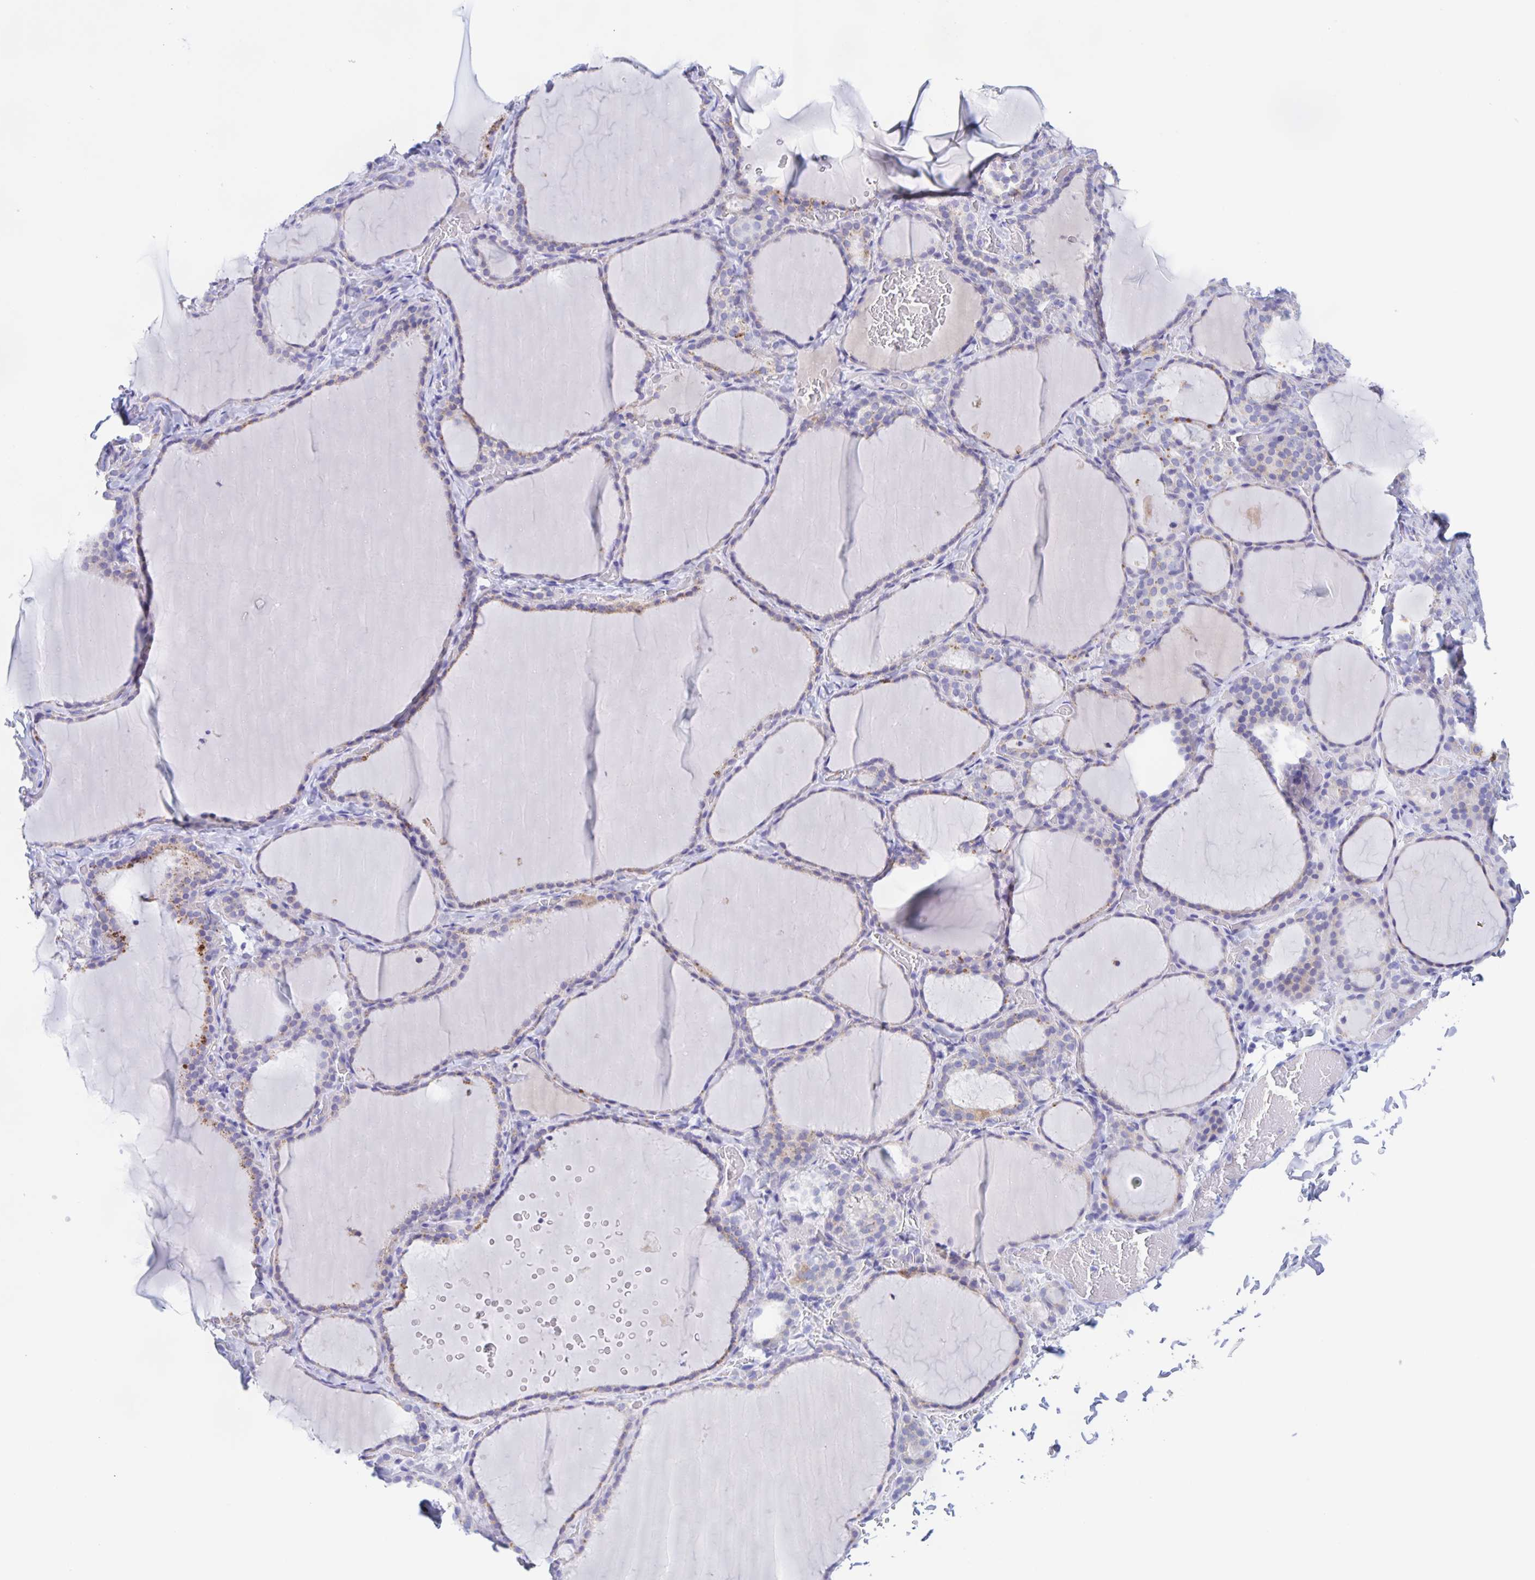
{"staining": {"intensity": "weak", "quantity": "<25%", "location": "cytoplasmic/membranous"}, "tissue": "thyroid gland", "cell_type": "Glandular cells", "image_type": "normal", "snomed": [{"axis": "morphology", "description": "Normal tissue, NOS"}, {"axis": "topography", "description": "Thyroid gland"}], "caption": "Immunohistochemistry micrograph of normal human thyroid gland stained for a protein (brown), which displays no expression in glandular cells. The staining was performed using DAB to visualize the protein expression in brown, while the nuclei were stained in blue with hematoxylin (Magnification: 20x).", "gene": "CATSPER4", "patient": {"sex": "female", "age": 22}}